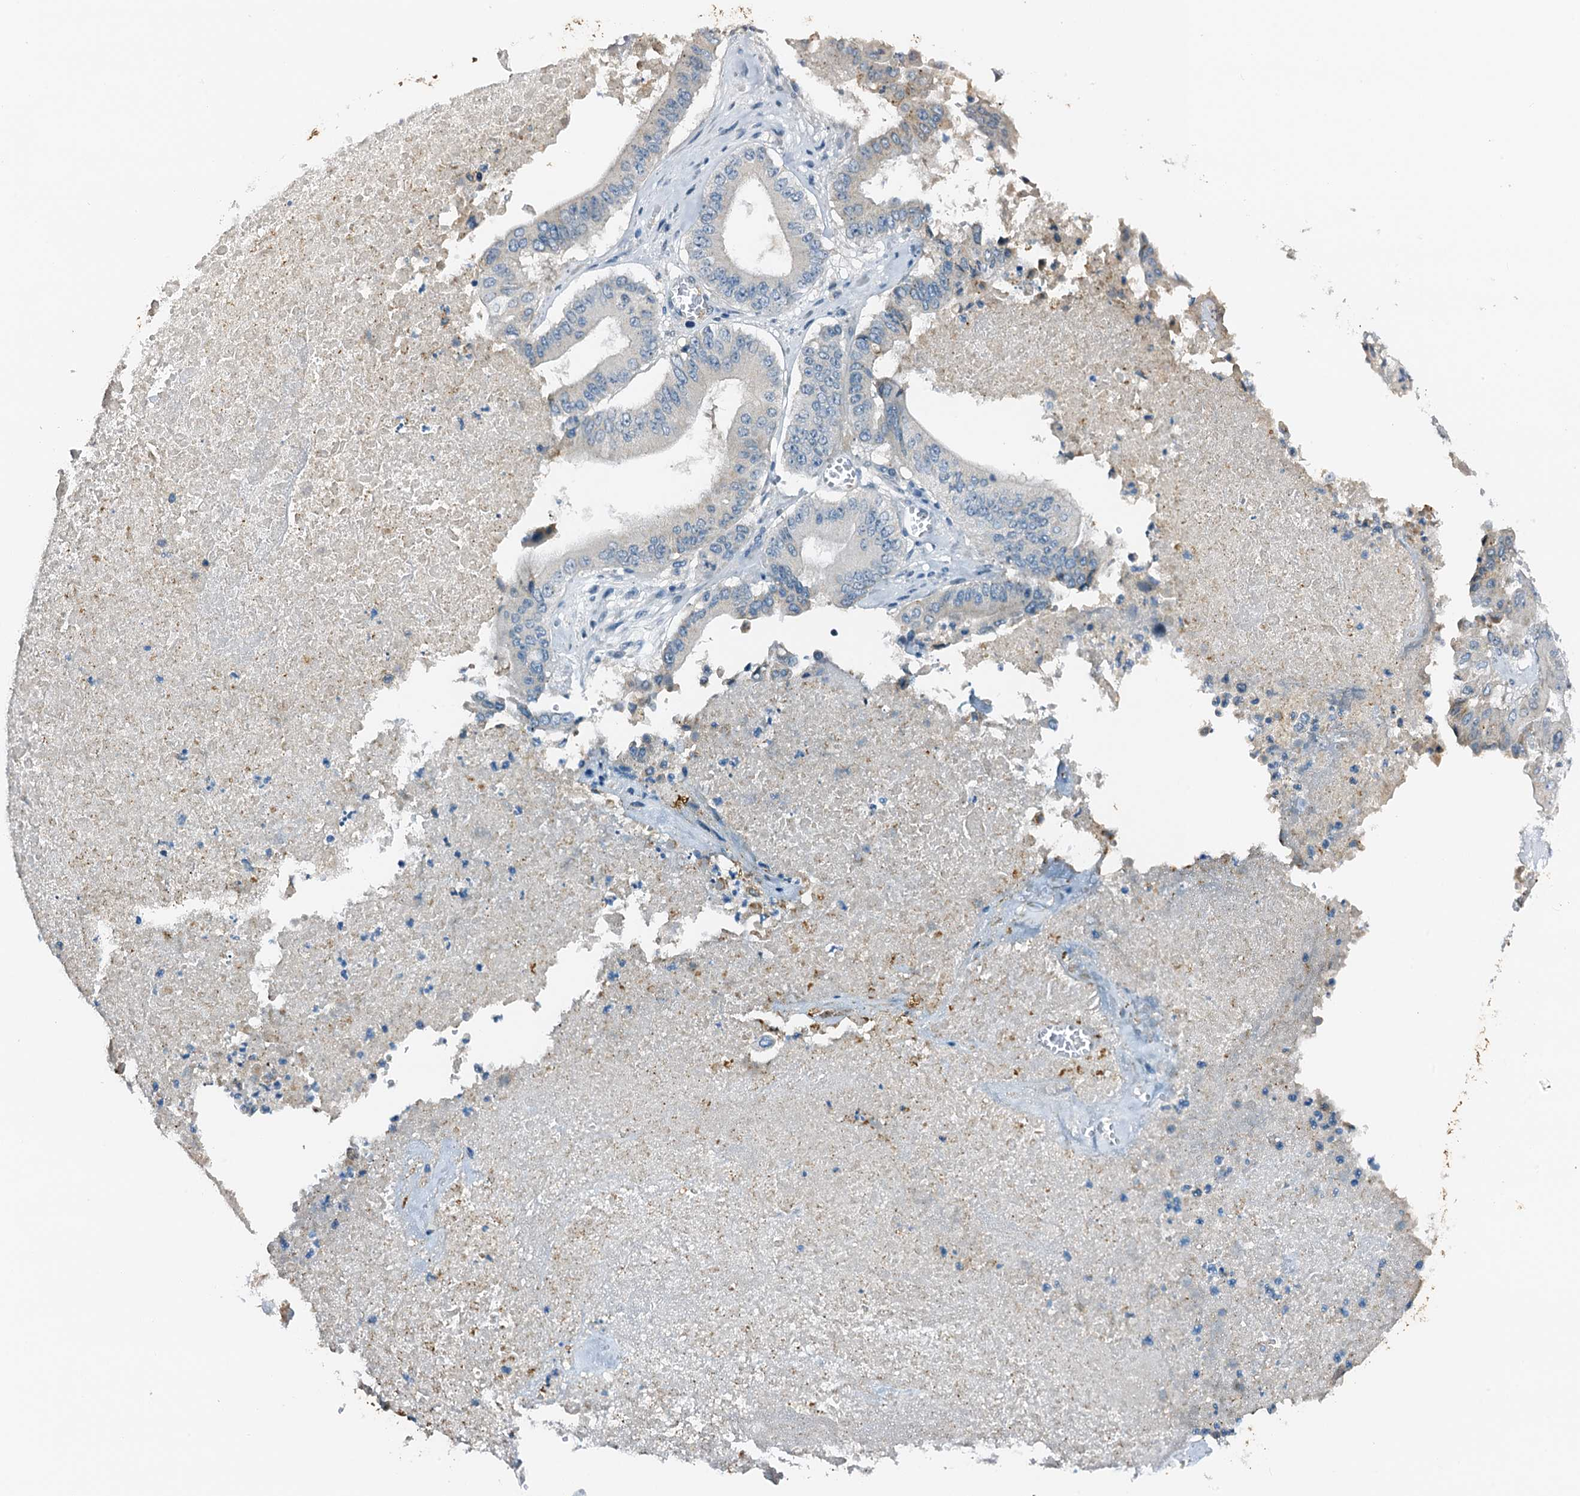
{"staining": {"intensity": "negative", "quantity": "none", "location": "none"}, "tissue": "pancreatic cancer", "cell_type": "Tumor cells", "image_type": "cancer", "snomed": [{"axis": "morphology", "description": "Adenocarcinoma, NOS"}, {"axis": "topography", "description": "Pancreas"}], "caption": "Immunohistochemistry photomicrograph of pancreatic adenocarcinoma stained for a protein (brown), which displays no positivity in tumor cells.", "gene": "ZNF606", "patient": {"sex": "female", "age": 77}}